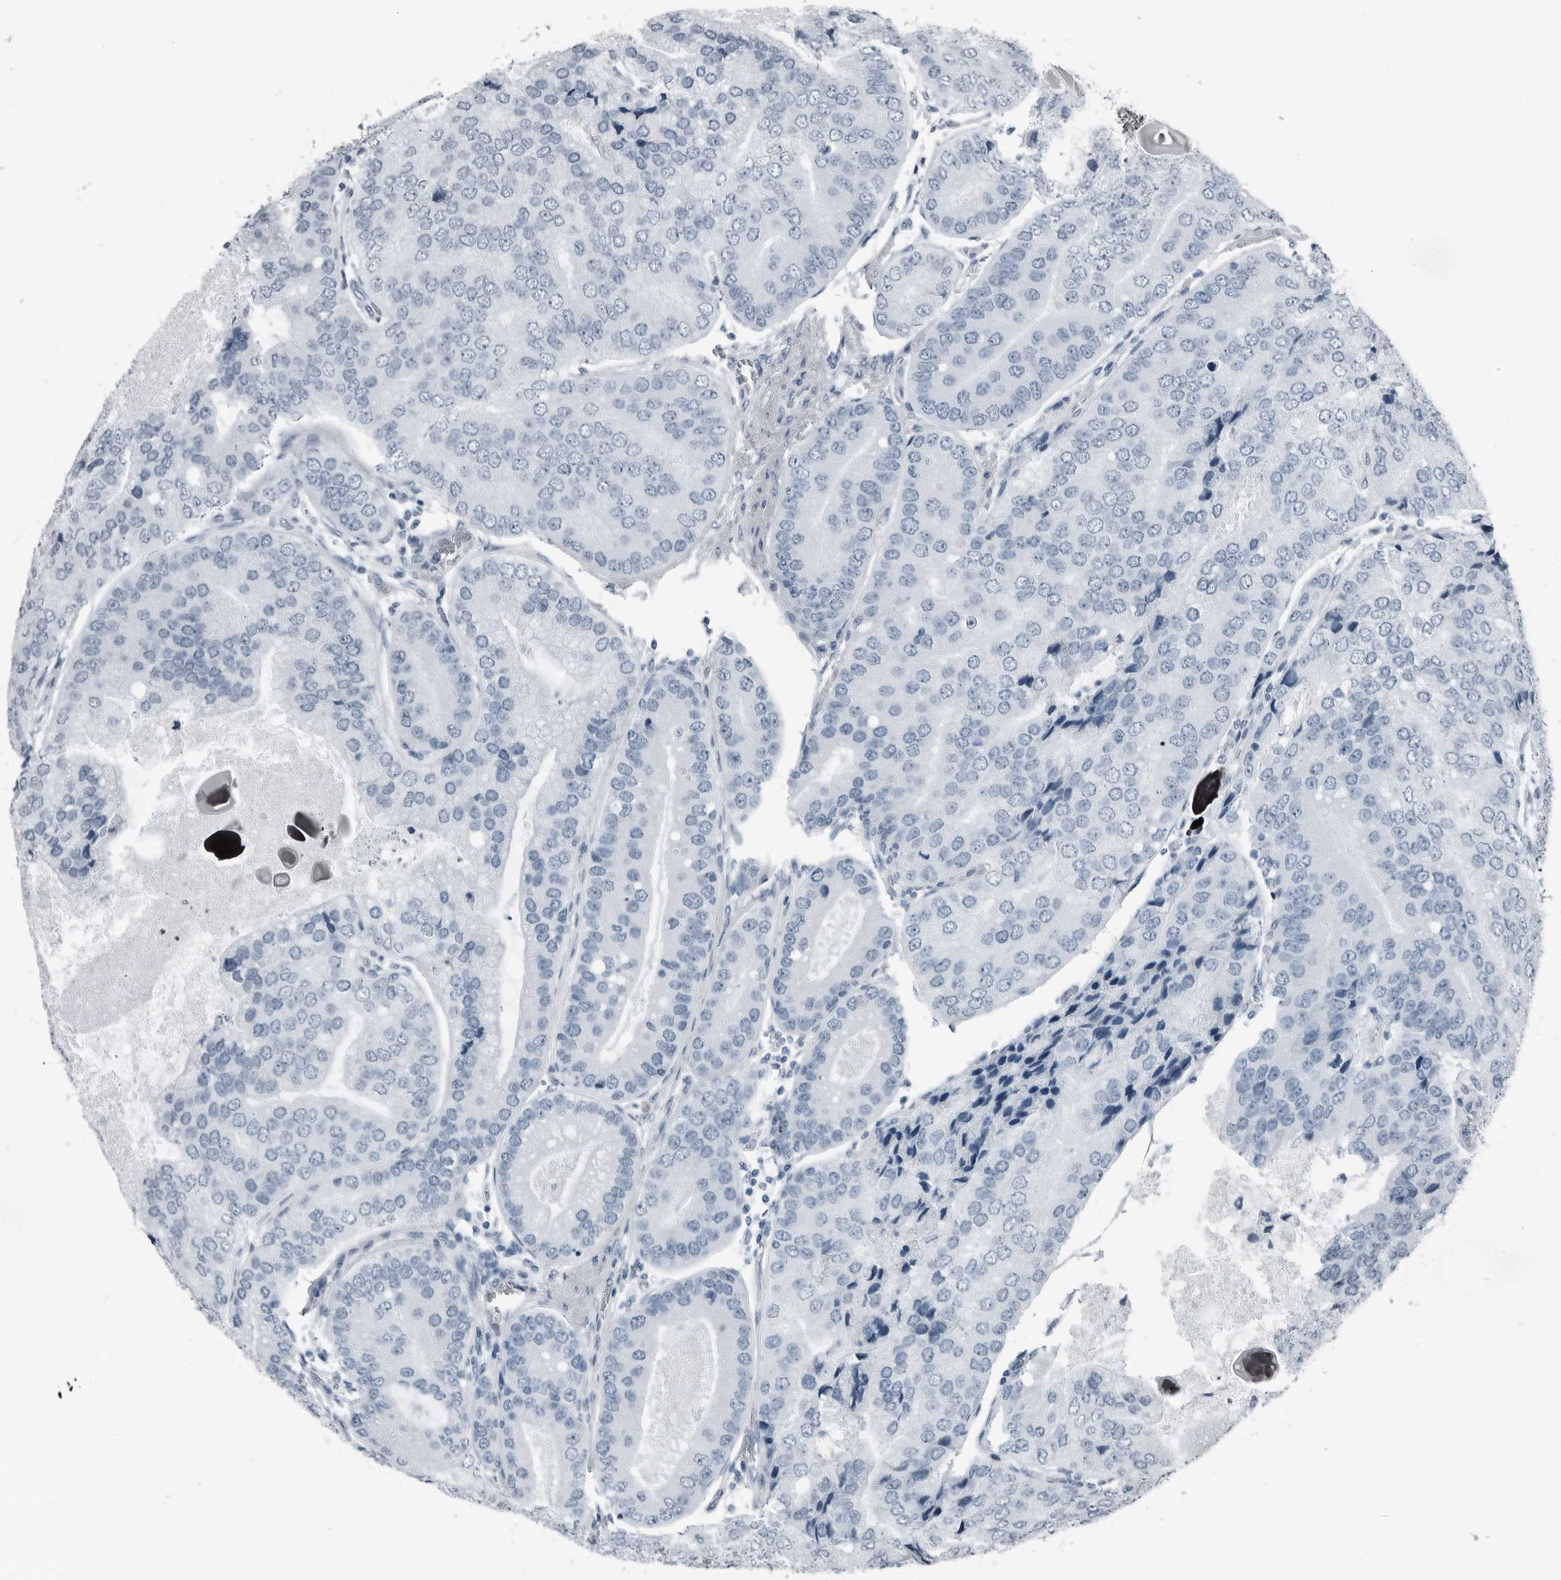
{"staining": {"intensity": "negative", "quantity": "none", "location": "none"}, "tissue": "prostate cancer", "cell_type": "Tumor cells", "image_type": "cancer", "snomed": [{"axis": "morphology", "description": "Adenocarcinoma, High grade"}, {"axis": "topography", "description": "Prostate"}], "caption": "A histopathology image of prostate high-grade adenocarcinoma stained for a protein shows no brown staining in tumor cells.", "gene": "PRSS1", "patient": {"sex": "male", "age": 70}}